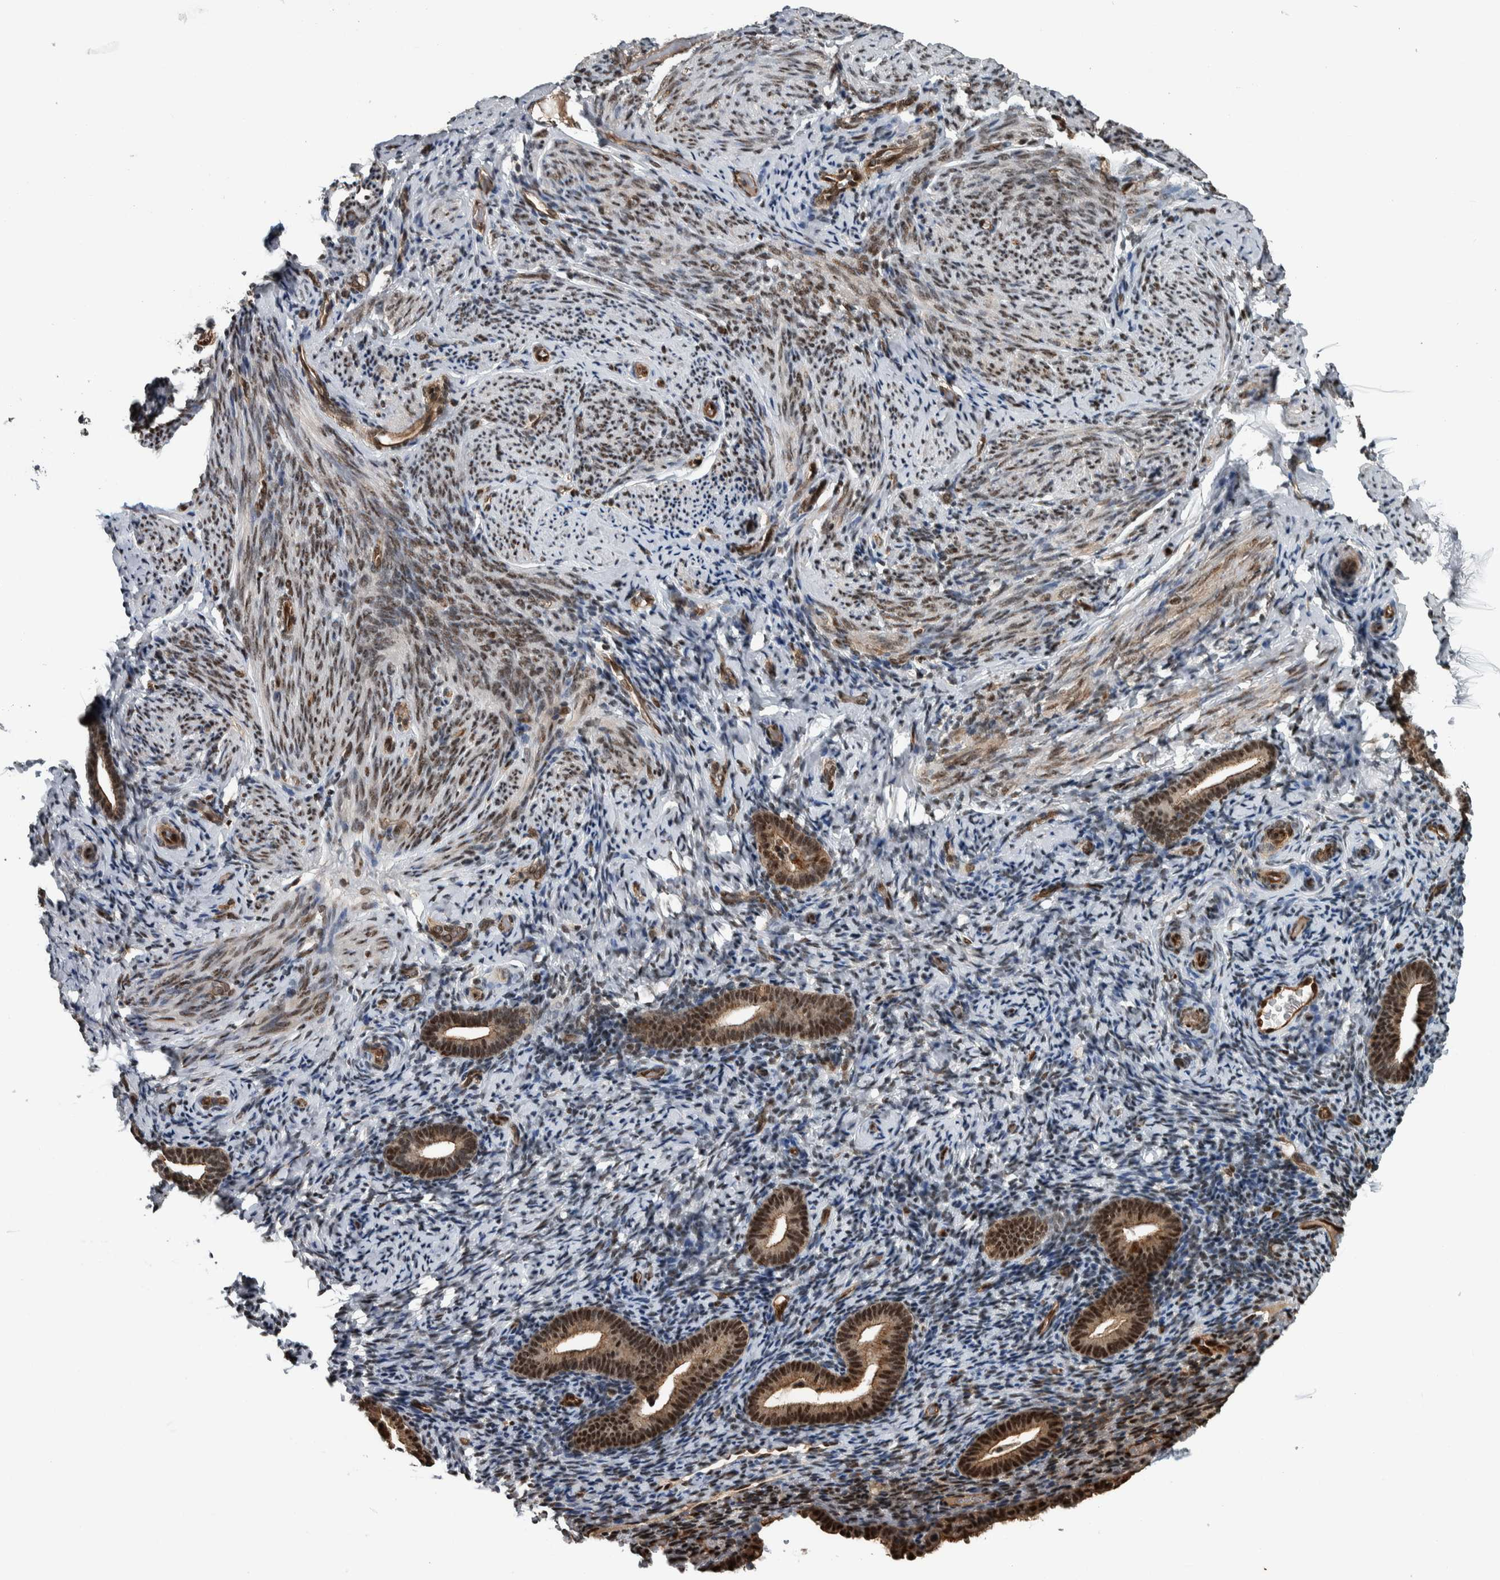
{"staining": {"intensity": "moderate", "quantity": ">75%", "location": "nuclear"}, "tissue": "endometrium", "cell_type": "Cells in endometrial stroma", "image_type": "normal", "snomed": [{"axis": "morphology", "description": "Normal tissue, NOS"}, {"axis": "topography", "description": "Endometrium"}], "caption": "Immunohistochemical staining of unremarkable endometrium displays medium levels of moderate nuclear positivity in about >75% of cells in endometrial stroma.", "gene": "FAM135B", "patient": {"sex": "female", "age": 51}}